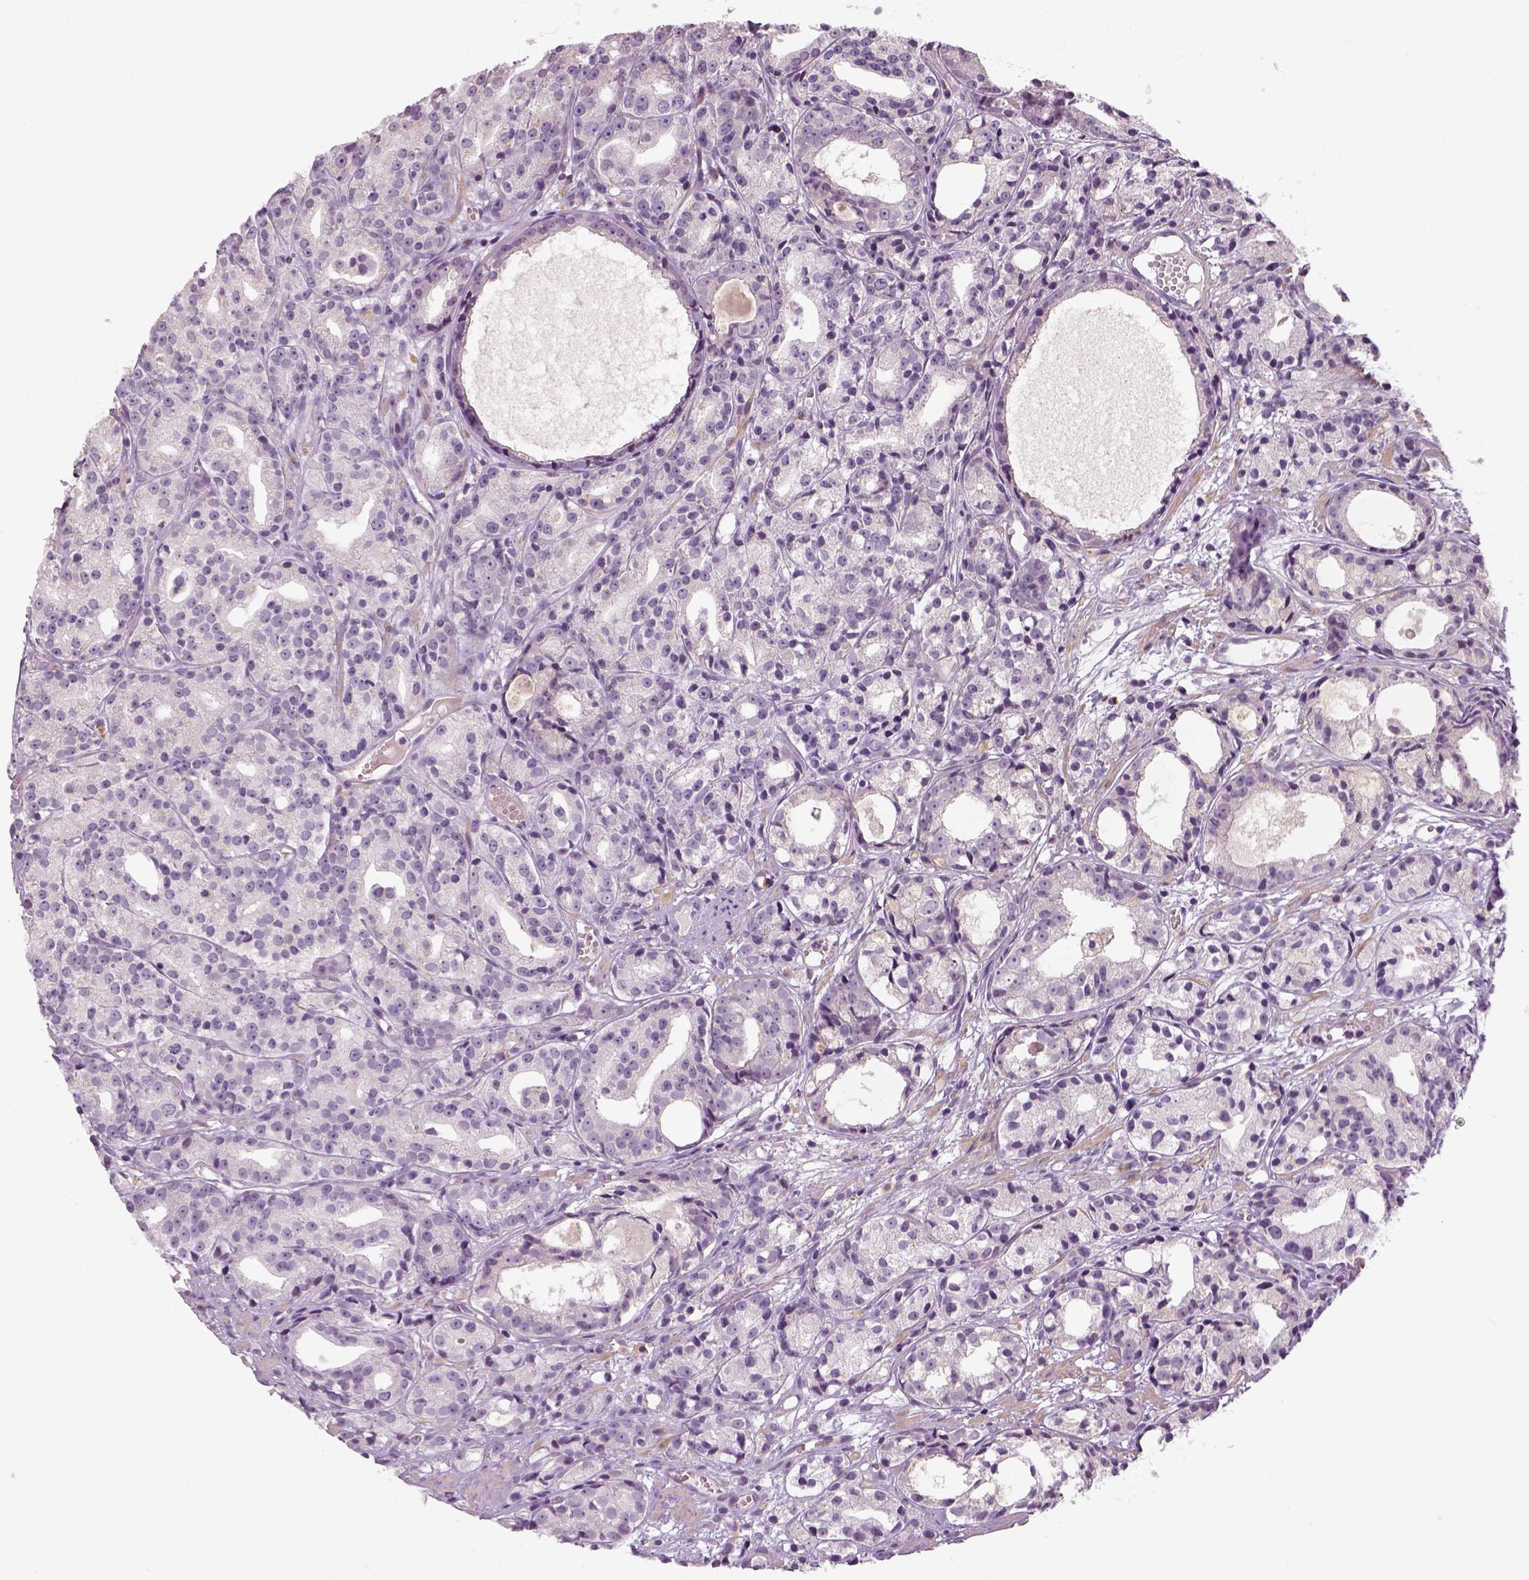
{"staining": {"intensity": "negative", "quantity": "none", "location": "none"}, "tissue": "prostate cancer", "cell_type": "Tumor cells", "image_type": "cancer", "snomed": [{"axis": "morphology", "description": "Adenocarcinoma, Medium grade"}, {"axis": "topography", "description": "Prostate"}], "caption": "A high-resolution photomicrograph shows IHC staining of prostate medium-grade adenocarcinoma, which exhibits no significant staining in tumor cells.", "gene": "NECAB1", "patient": {"sex": "male", "age": 74}}